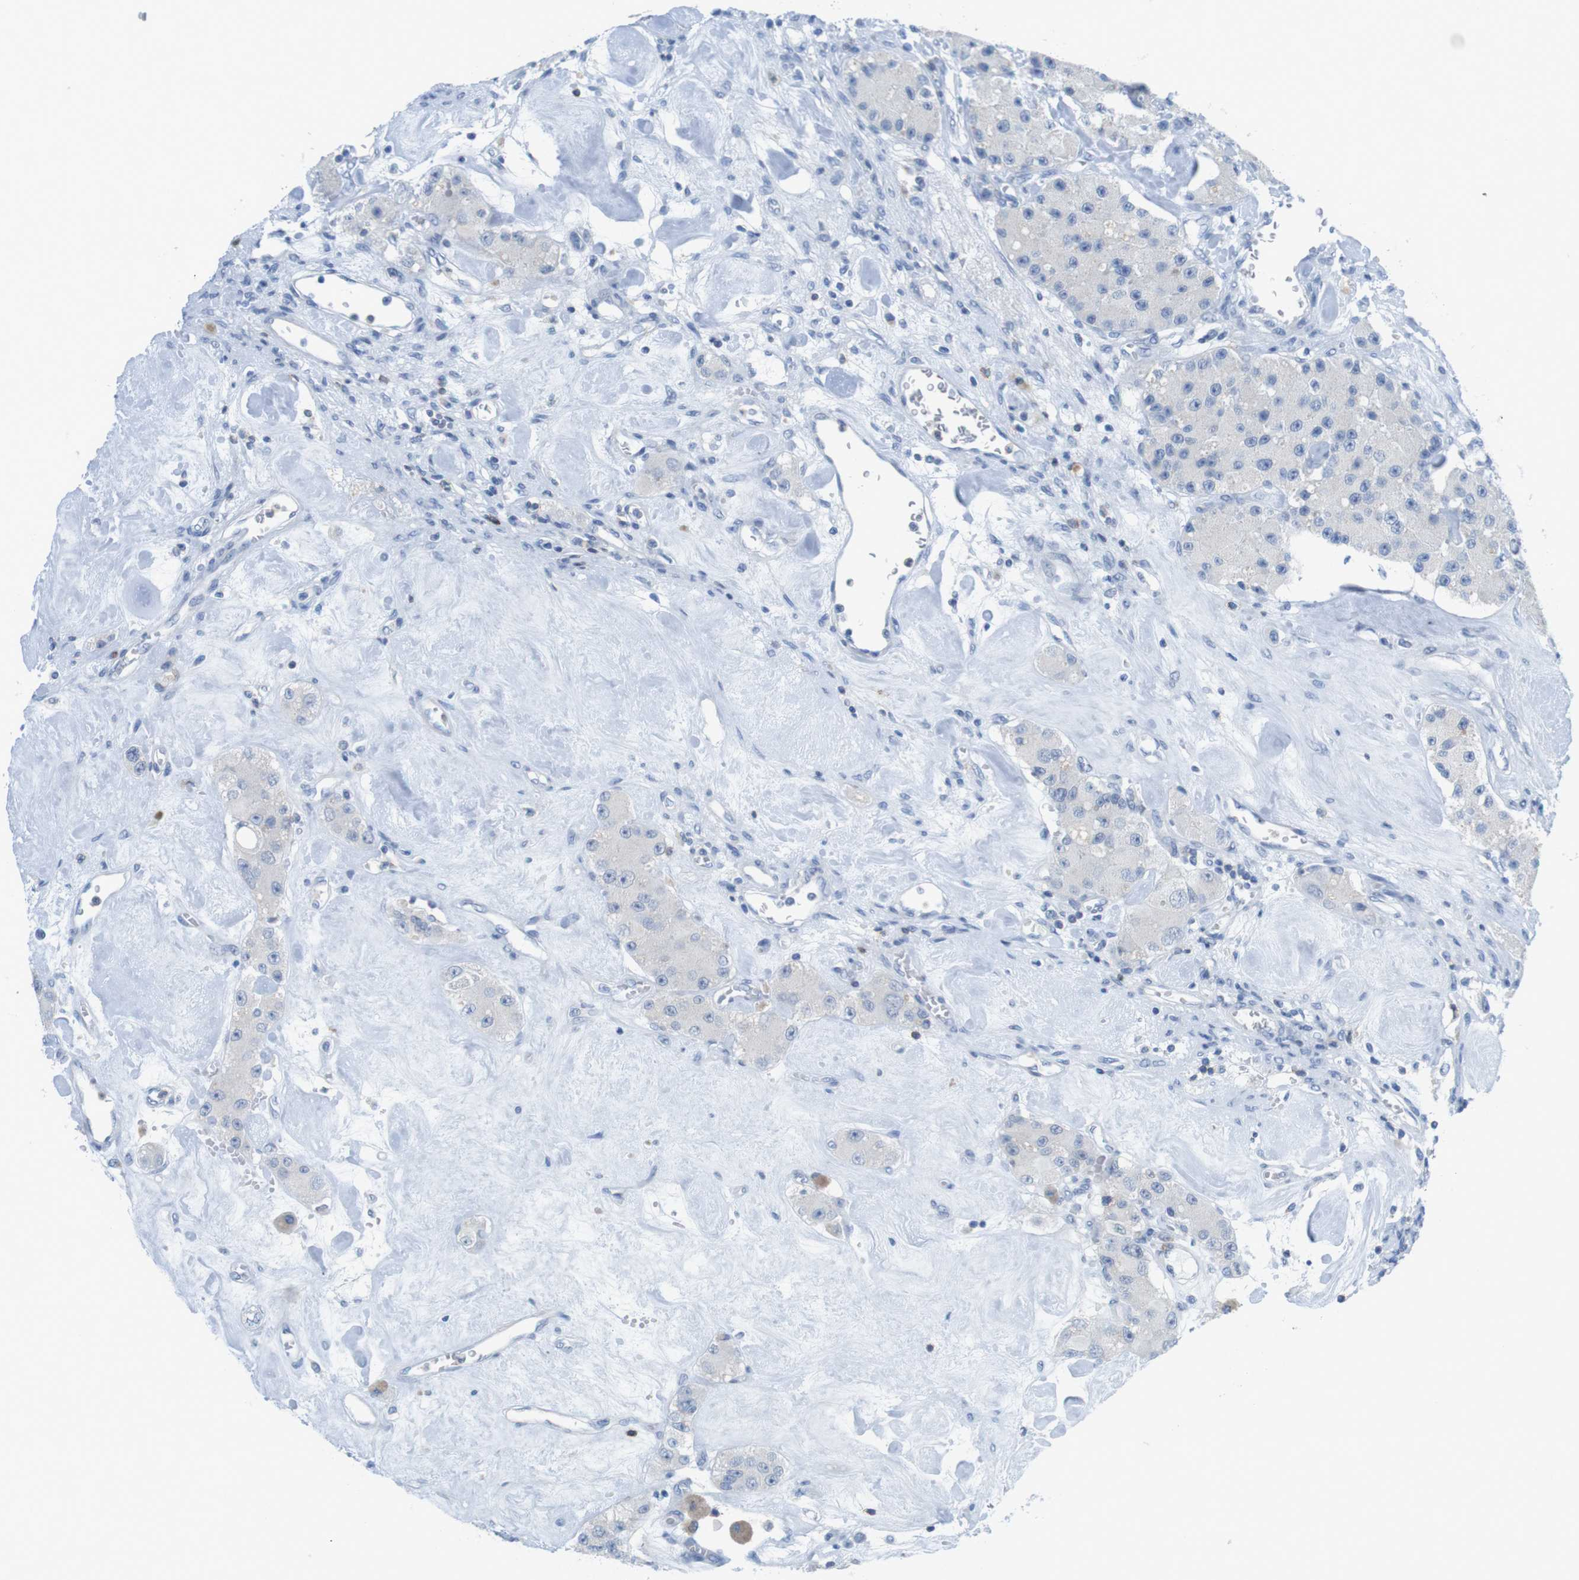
{"staining": {"intensity": "negative", "quantity": "none", "location": "none"}, "tissue": "carcinoid", "cell_type": "Tumor cells", "image_type": "cancer", "snomed": [{"axis": "morphology", "description": "Carcinoid, malignant, NOS"}, {"axis": "topography", "description": "Pancreas"}], "caption": "Immunohistochemistry (IHC) photomicrograph of neoplastic tissue: human malignant carcinoid stained with DAB reveals no significant protein staining in tumor cells.", "gene": "CD5", "patient": {"sex": "male", "age": 41}}